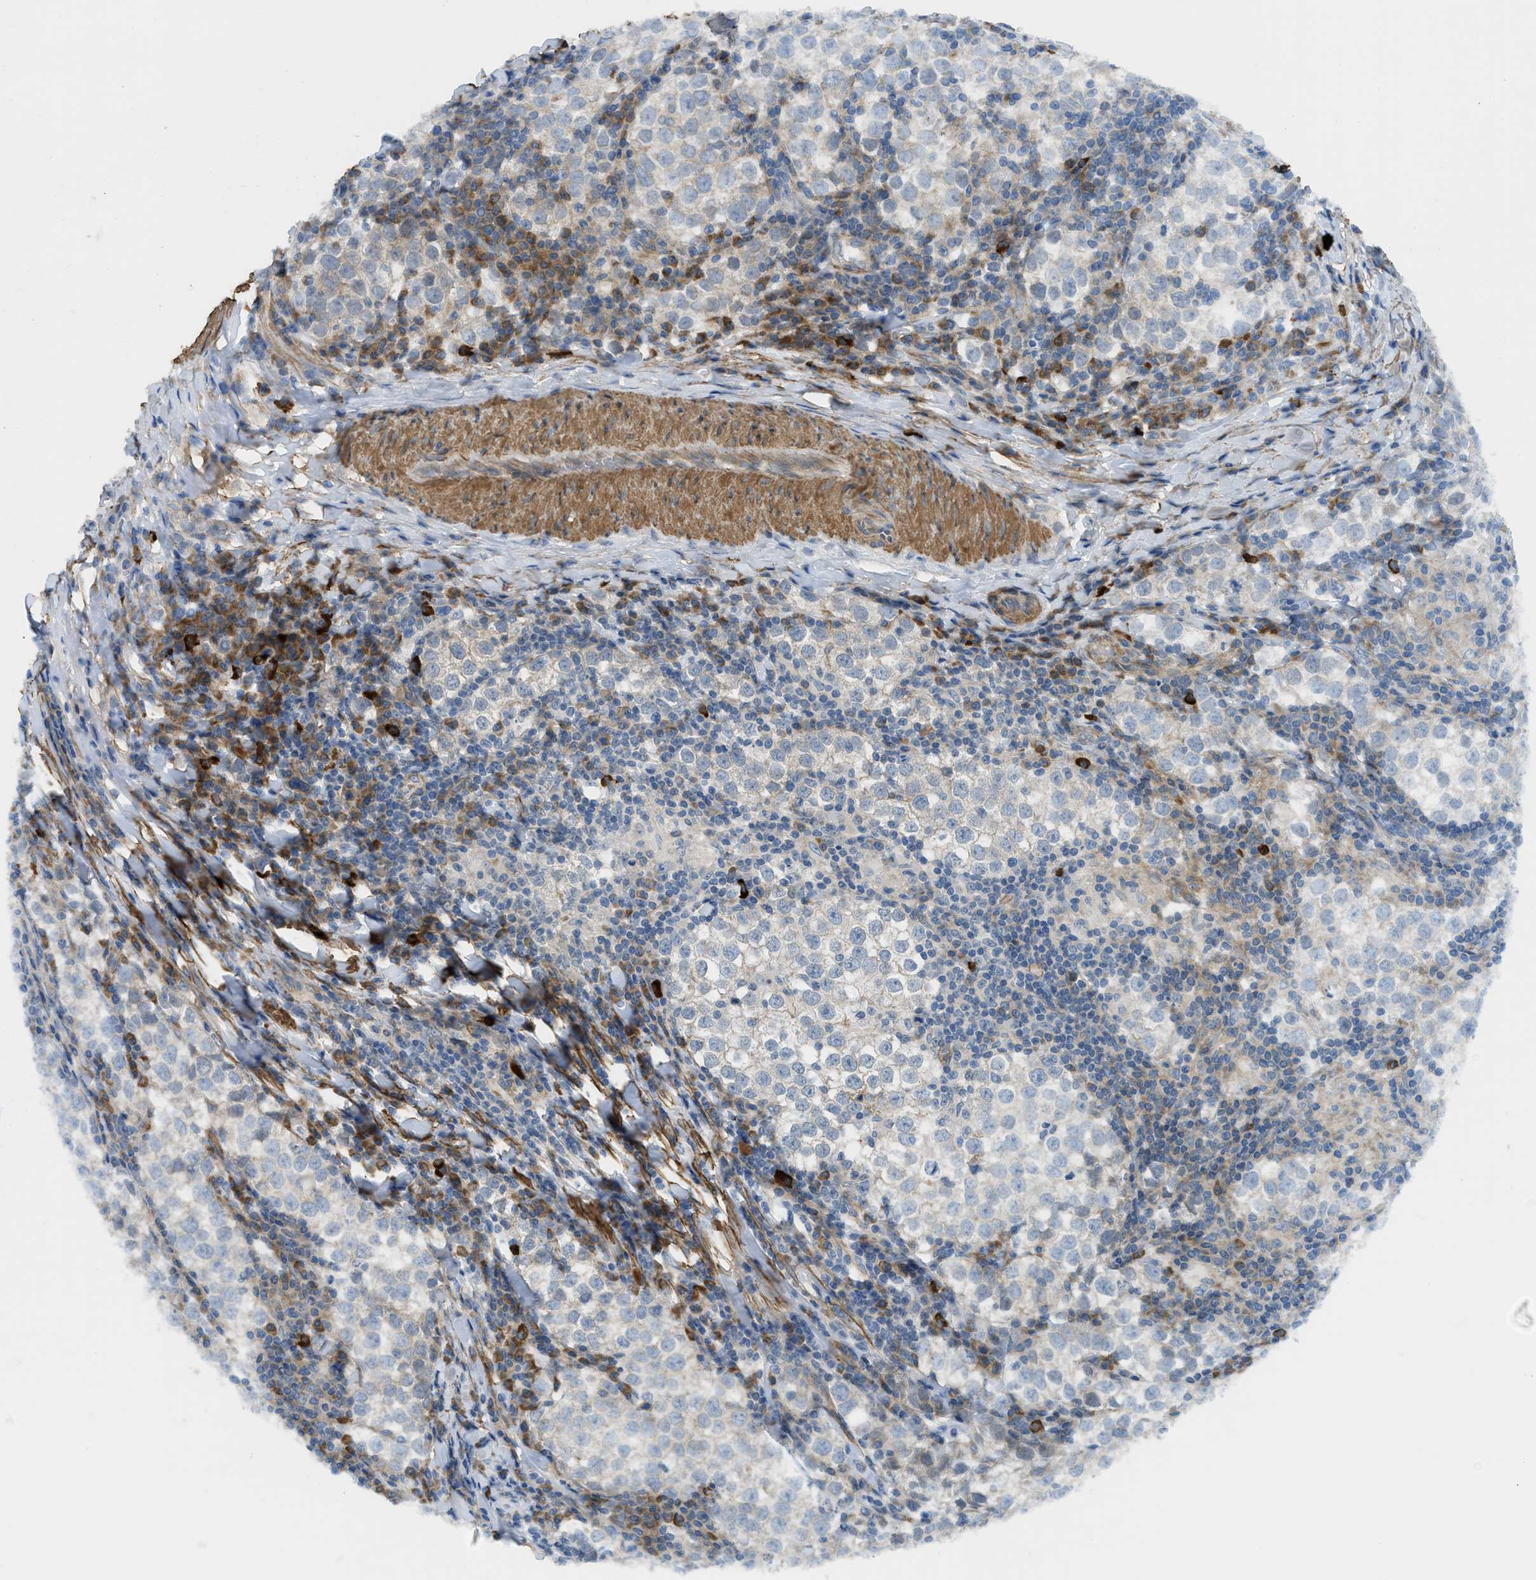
{"staining": {"intensity": "negative", "quantity": "none", "location": "none"}, "tissue": "testis cancer", "cell_type": "Tumor cells", "image_type": "cancer", "snomed": [{"axis": "morphology", "description": "Seminoma, NOS"}, {"axis": "morphology", "description": "Carcinoma, Embryonal, NOS"}, {"axis": "topography", "description": "Testis"}], "caption": "A high-resolution histopathology image shows immunohistochemistry (IHC) staining of testis cancer (embryonal carcinoma), which exhibits no significant expression in tumor cells.", "gene": "BMPR1A", "patient": {"sex": "male", "age": 36}}